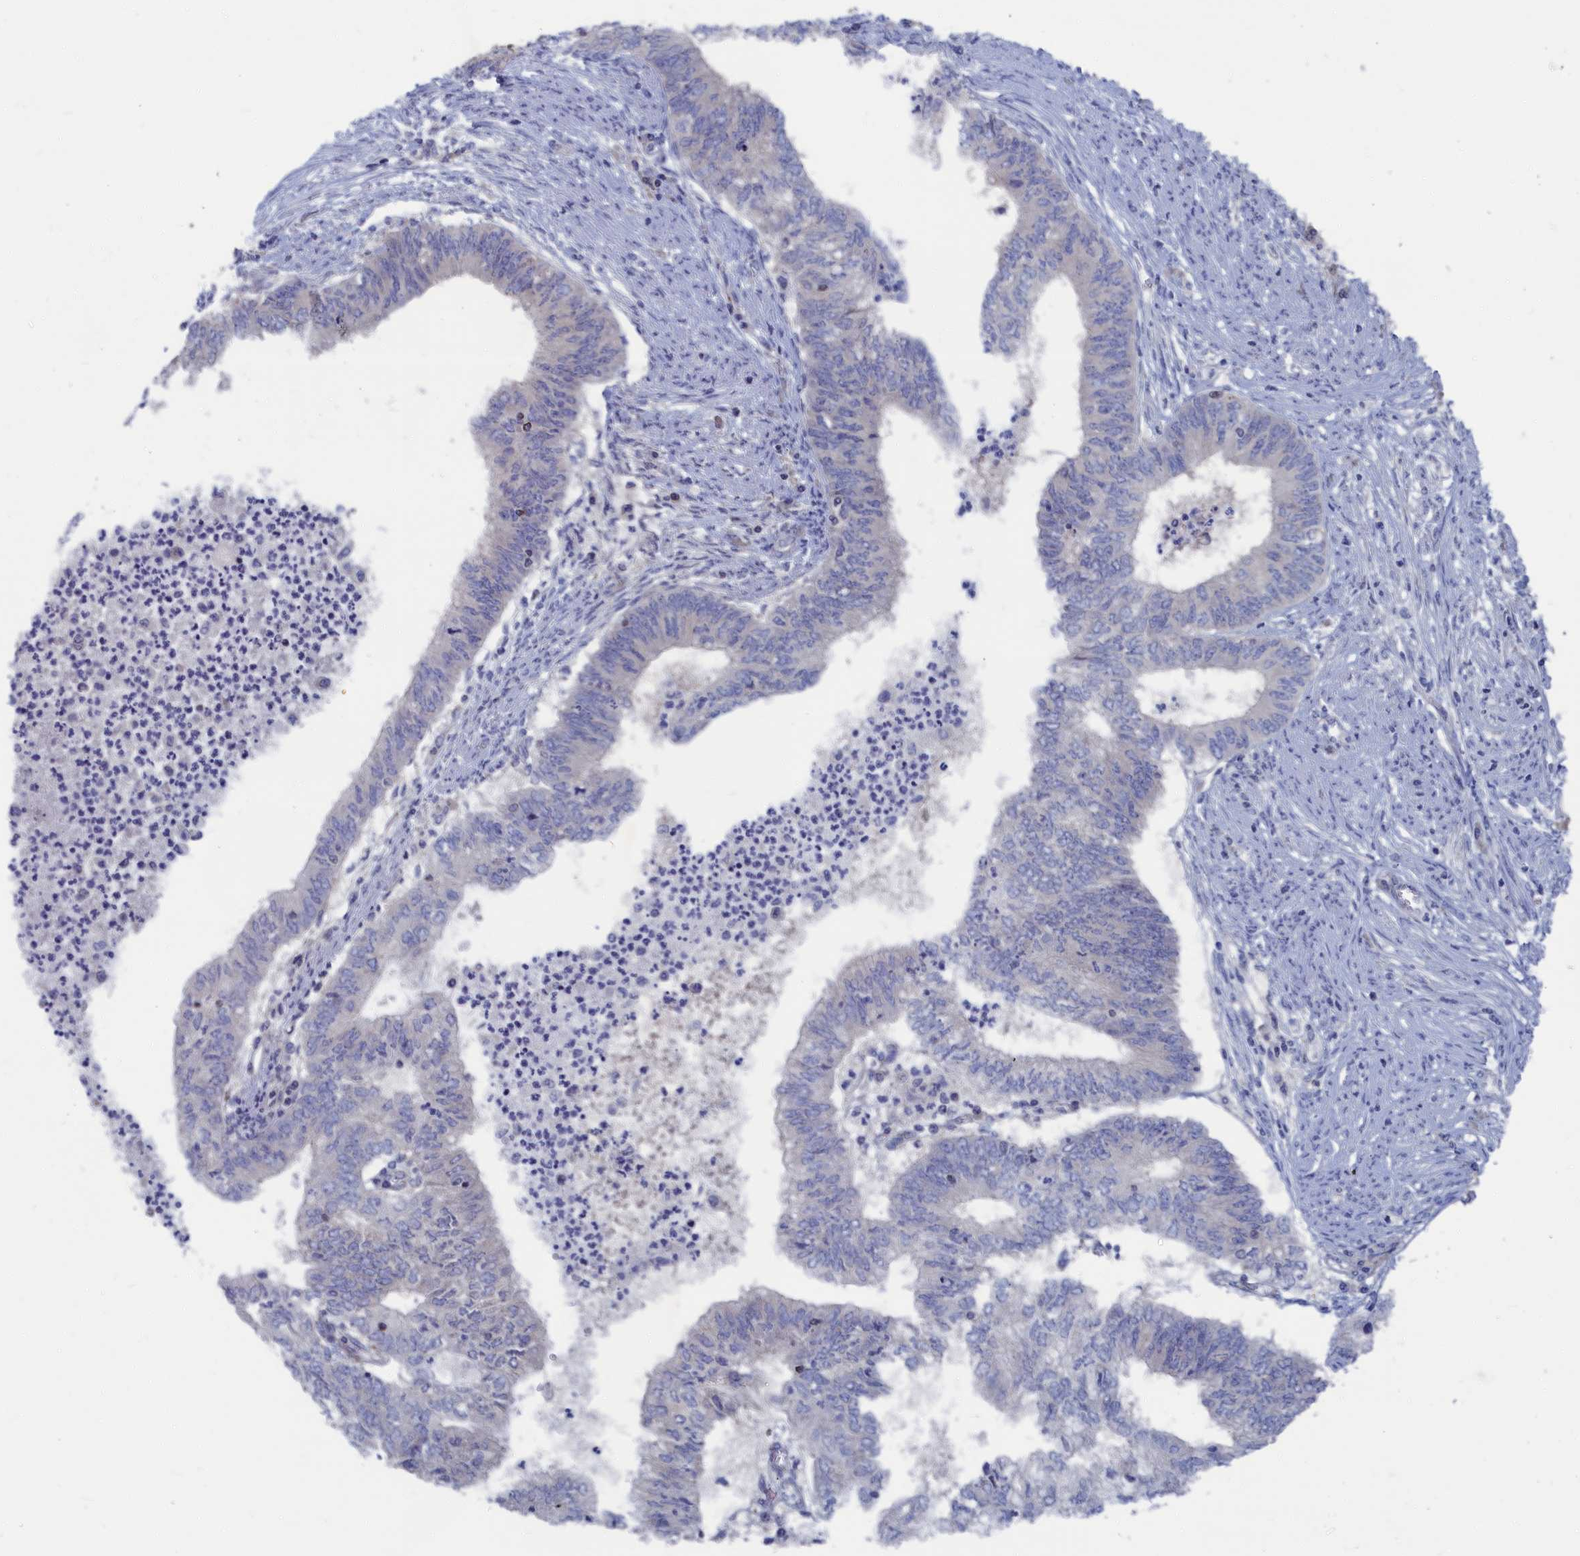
{"staining": {"intensity": "negative", "quantity": "none", "location": "none"}, "tissue": "endometrial cancer", "cell_type": "Tumor cells", "image_type": "cancer", "snomed": [{"axis": "morphology", "description": "Adenocarcinoma, NOS"}, {"axis": "topography", "description": "Endometrium"}], "caption": "Immunohistochemistry photomicrograph of neoplastic tissue: human endometrial adenocarcinoma stained with DAB (3,3'-diaminobenzidine) exhibits no significant protein expression in tumor cells.", "gene": "CEND1", "patient": {"sex": "female", "age": 68}}